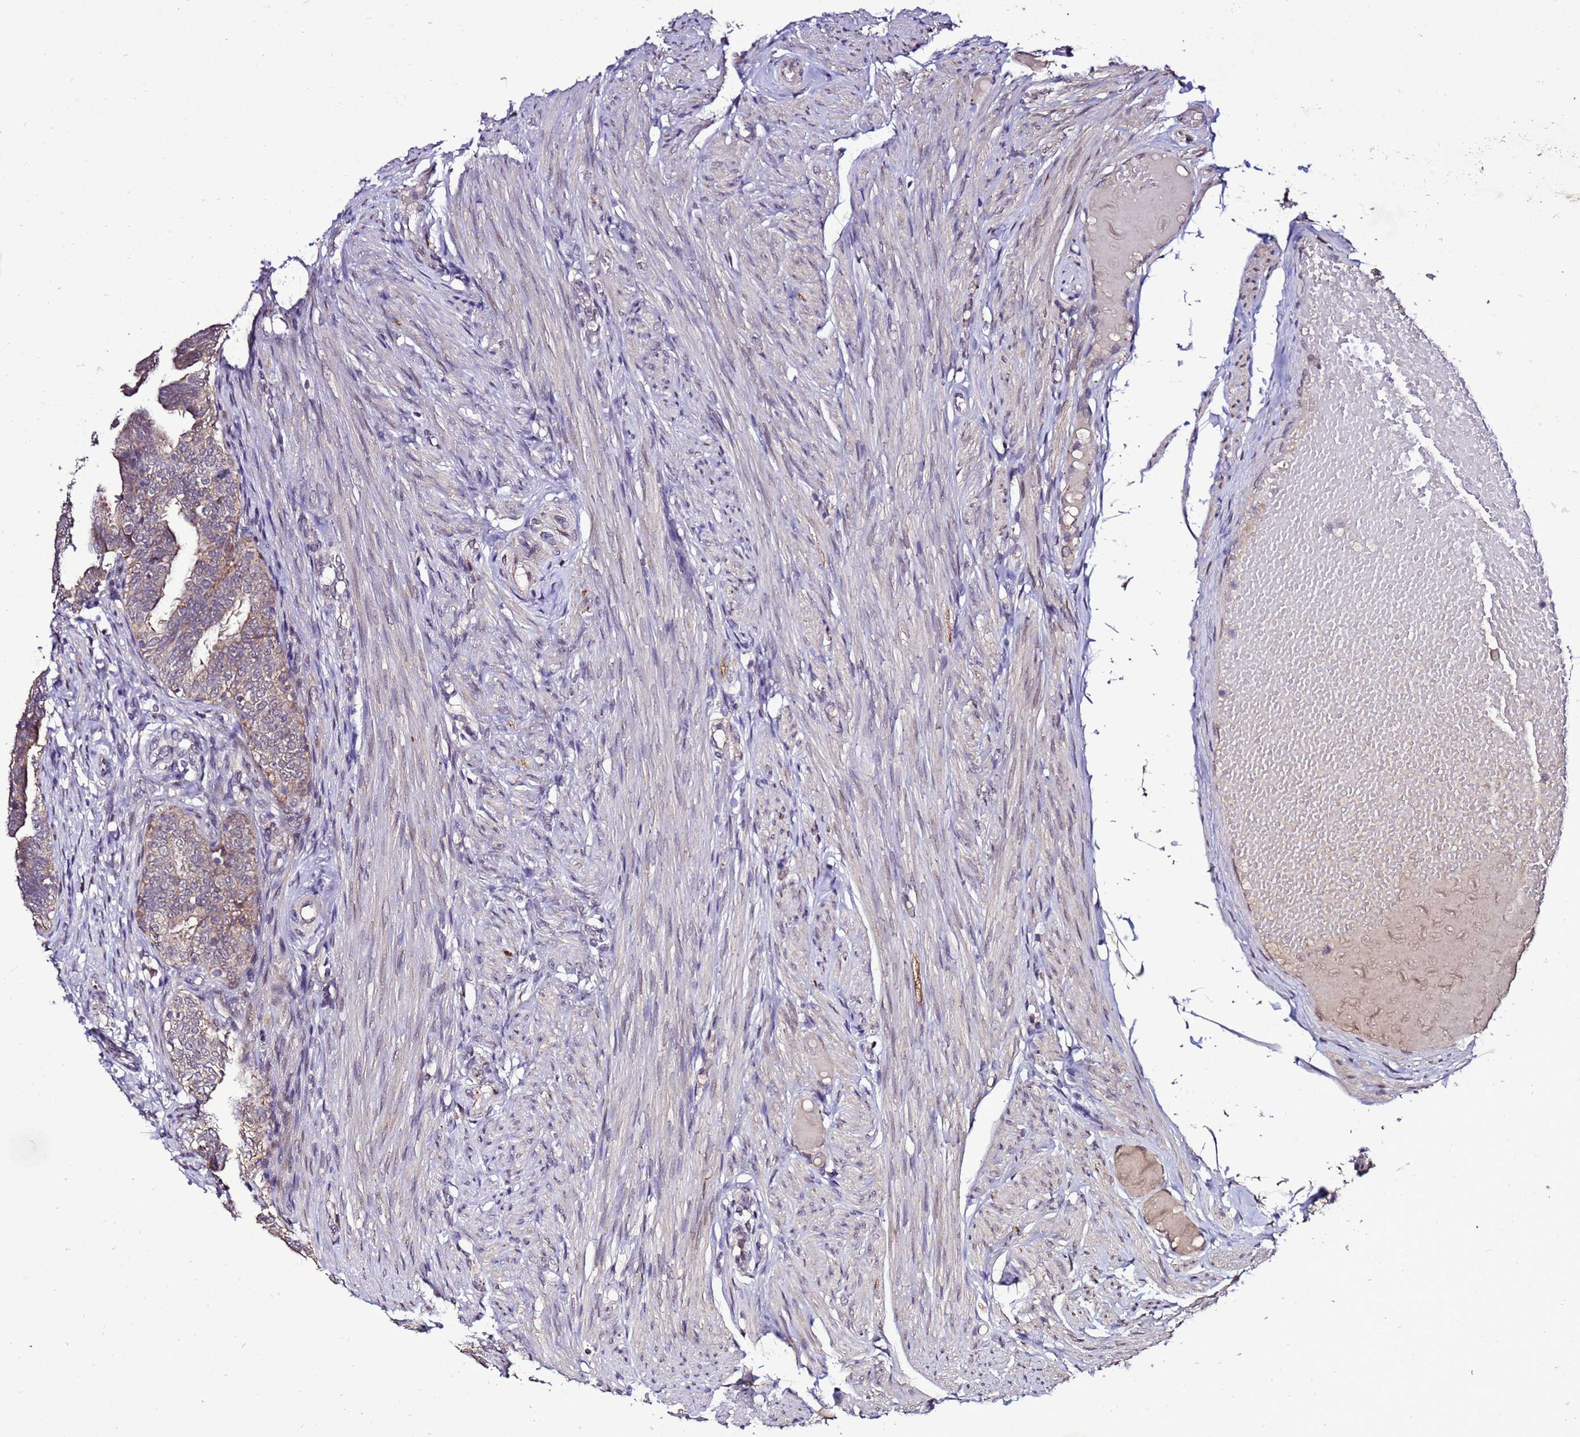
{"staining": {"intensity": "moderate", "quantity": "25%-75%", "location": "cytoplasmic/membranous"}, "tissue": "fallopian tube", "cell_type": "Glandular cells", "image_type": "normal", "snomed": [{"axis": "morphology", "description": "Normal tissue, NOS"}, {"axis": "topography", "description": "Fallopian tube"}], "caption": "This image demonstrates immunohistochemistry (IHC) staining of normal fallopian tube, with medium moderate cytoplasmic/membranous expression in about 25%-75% of glandular cells.", "gene": "ZNF329", "patient": {"sex": "female", "age": 39}}